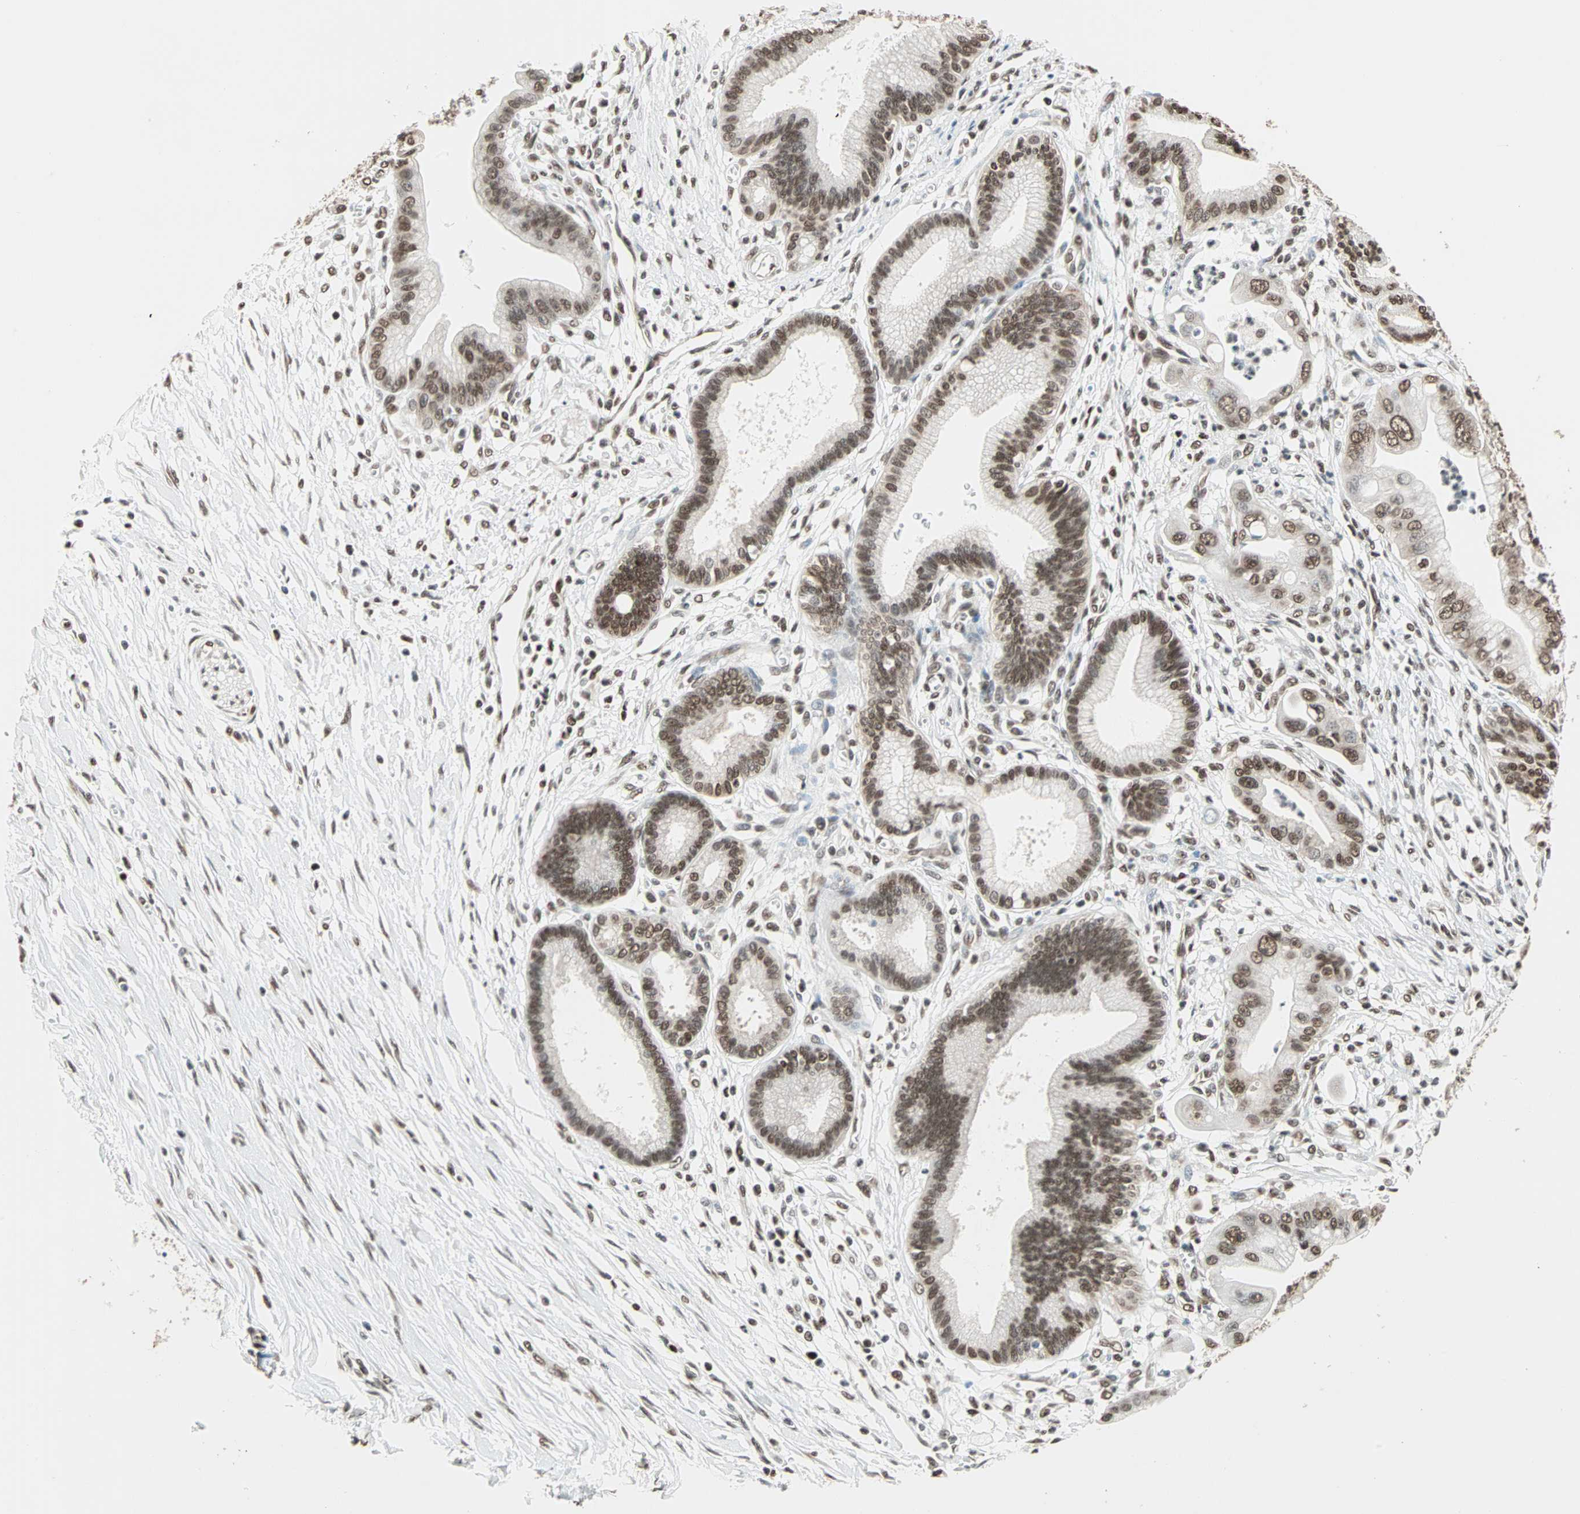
{"staining": {"intensity": "moderate", "quantity": ">75%", "location": "nuclear"}, "tissue": "pancreatic cancer", "cell_type": "Tumor cells", "image_type": "cancer", "snomed": [{"axis": "morphology", "description": "Adenocarcinoma, NOS"}, {"axis": "topography", "description": "Pancreas"}], "caption": "Brown immunohistochemical staining in human adenocarcinoma (pancreatic) exhibits moderate nuclear staining in approximately >75% of tumor cells.", "gene": "DAZAP1", "patient": {"sex": "male", "age": 59}}